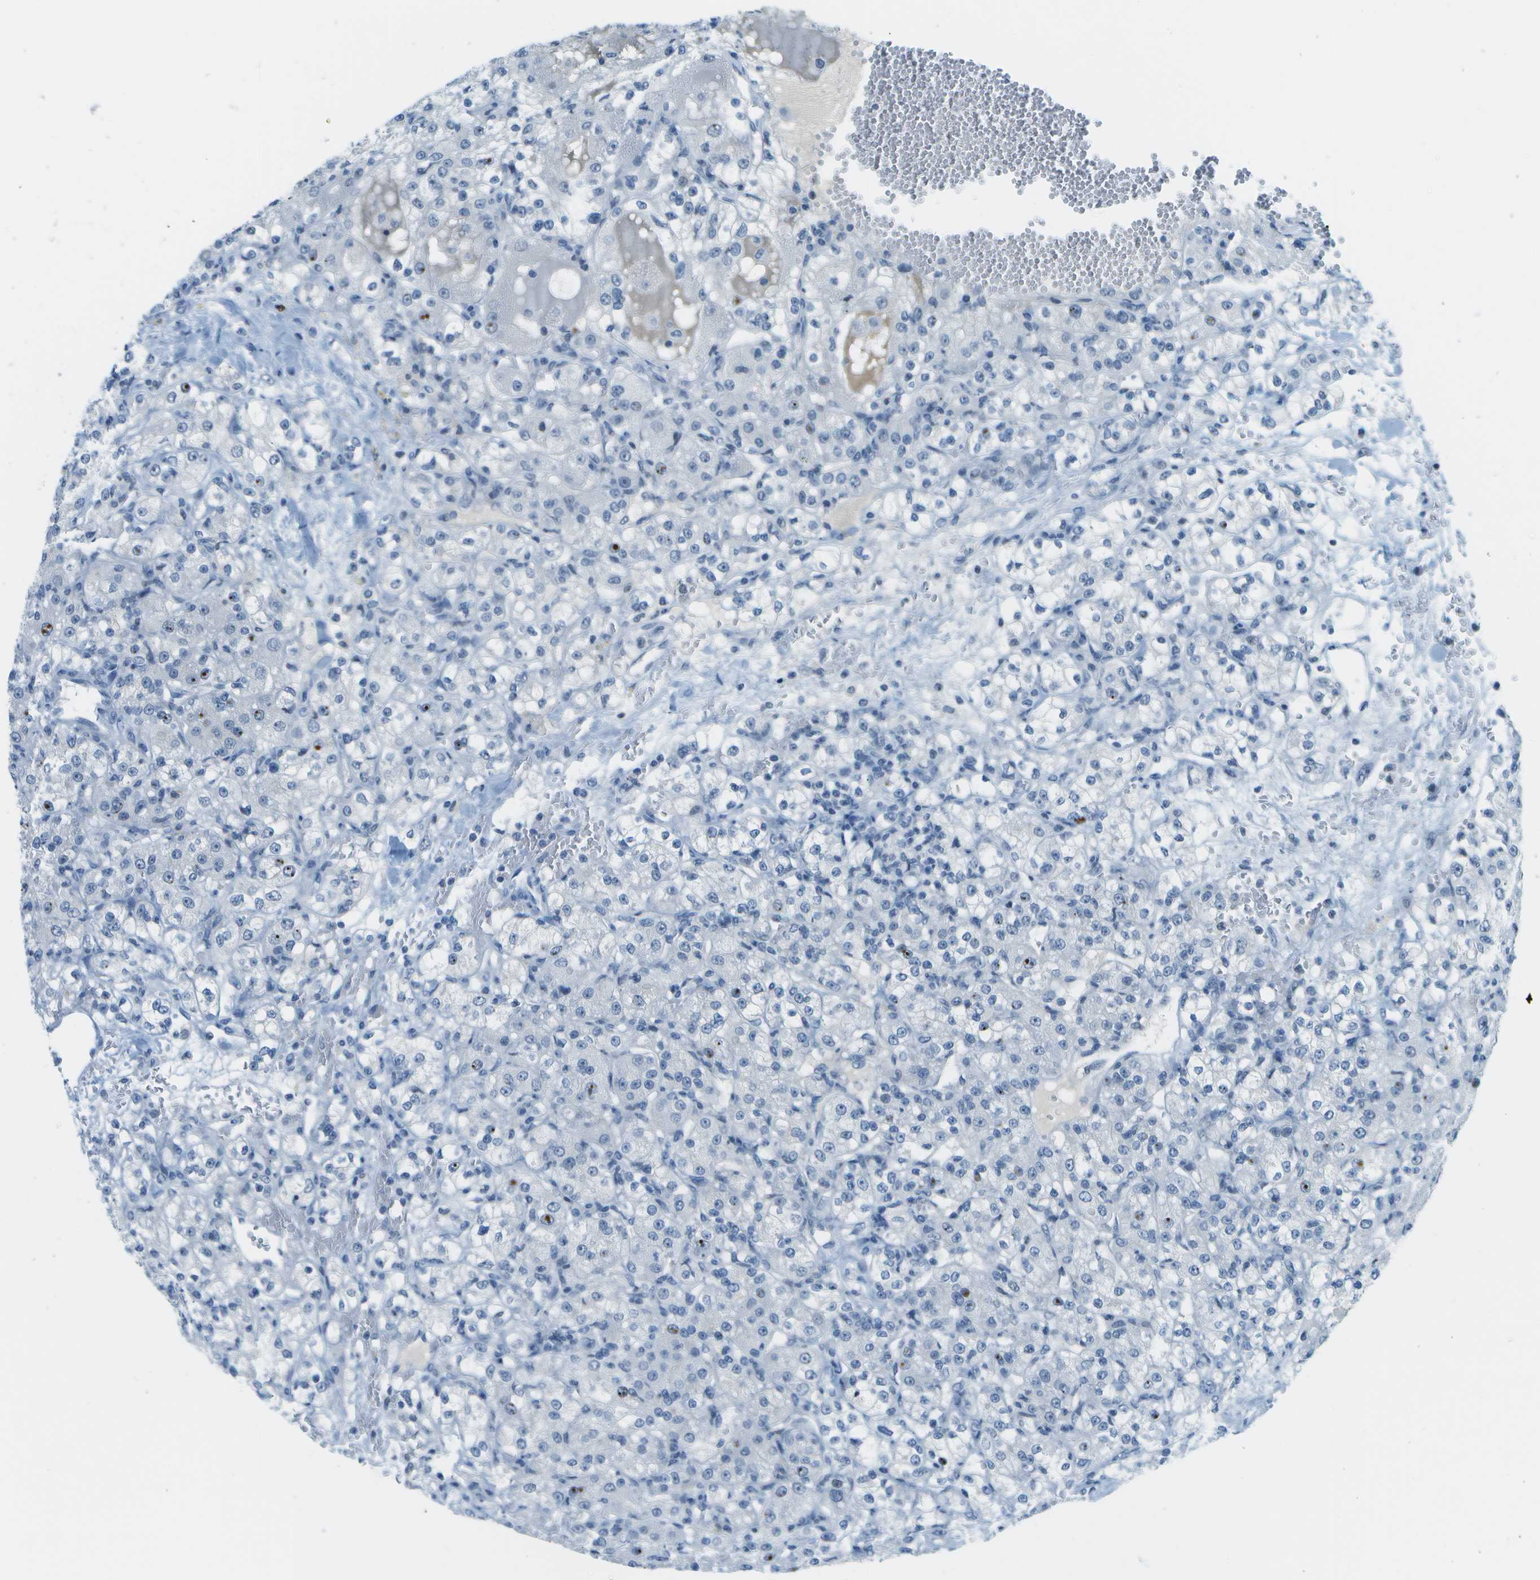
{"staining": {"intensity": "negative", "quantity": "none", "location": "none"}, "tissue": "renal cancer", "cell_type": "Tumor cells", "image_type": "cancer", "snomed": [{"axis": "morphology", "description": "Normal tissue, NOS"}, {"axis": "morphology", "description": "Adenocarcinoma, NOS"}, {"axis": "topography", "description": "Kidney"}], "caption": "Histopathology image shows no significant protein positivity in tumor cells of adenocarcinoma (renal). (DAB (3,3'-diaminobenzidine) immunohistochemistry with hematoxylin counter stain).", "gene": "NEK11", "patient": {"sex": "male", "age": 61}}